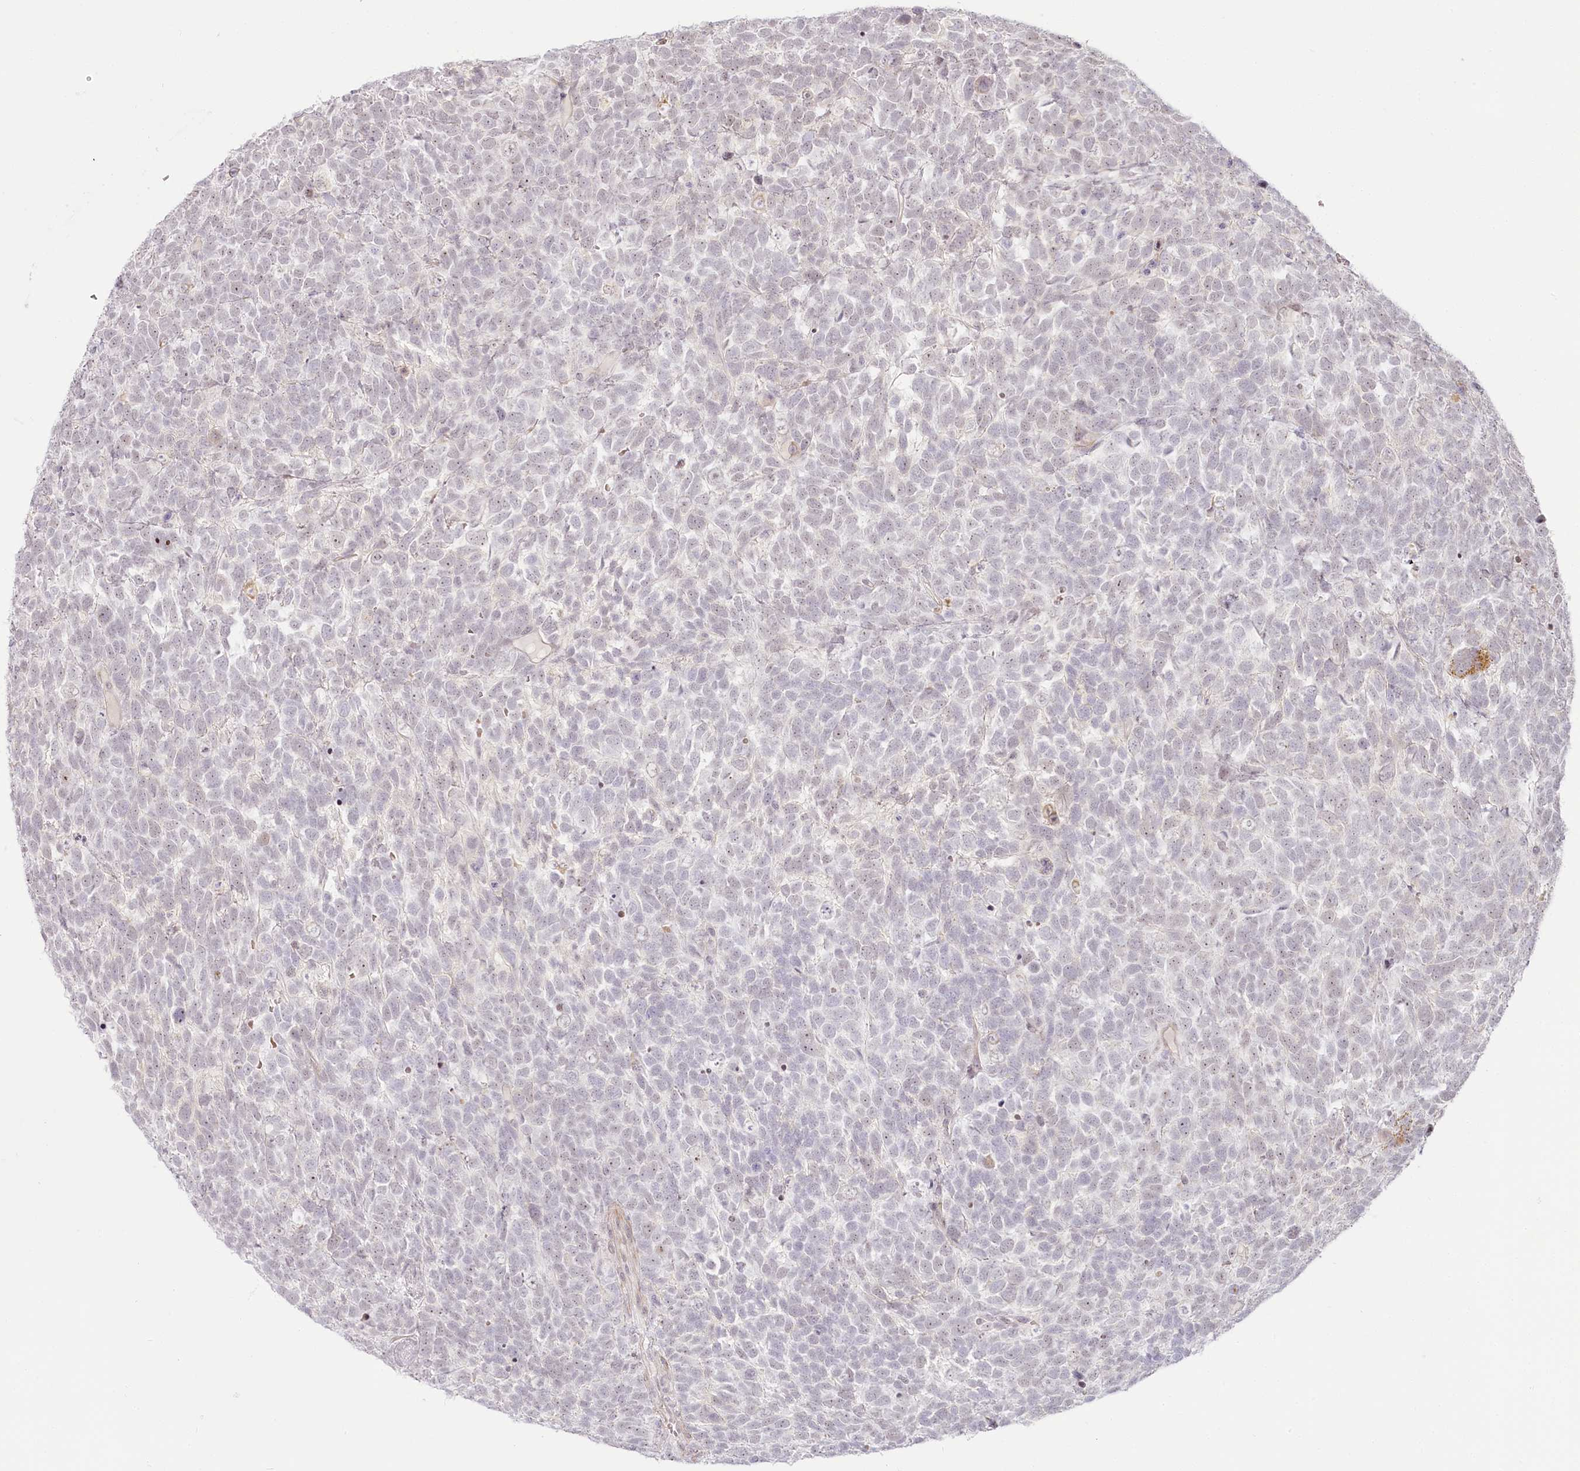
{"staining": {"intensity": "negative", "quantity": "none", "location": "none"}, "tissue": "urothelial cancer", "cell_type": "Tumor cells", "image_type": "cancer", "snomed": [{"axis": "morphology", "description": "Urothelial carcinoma, High grade"}, {"axis": "topography", "description": "Urinary bladder"}], "caption": "Tumor cells show no significant expression in urothelial cancer.", "gene": "EXOSC7", "patient": {"sex": "female", "age": 82}}